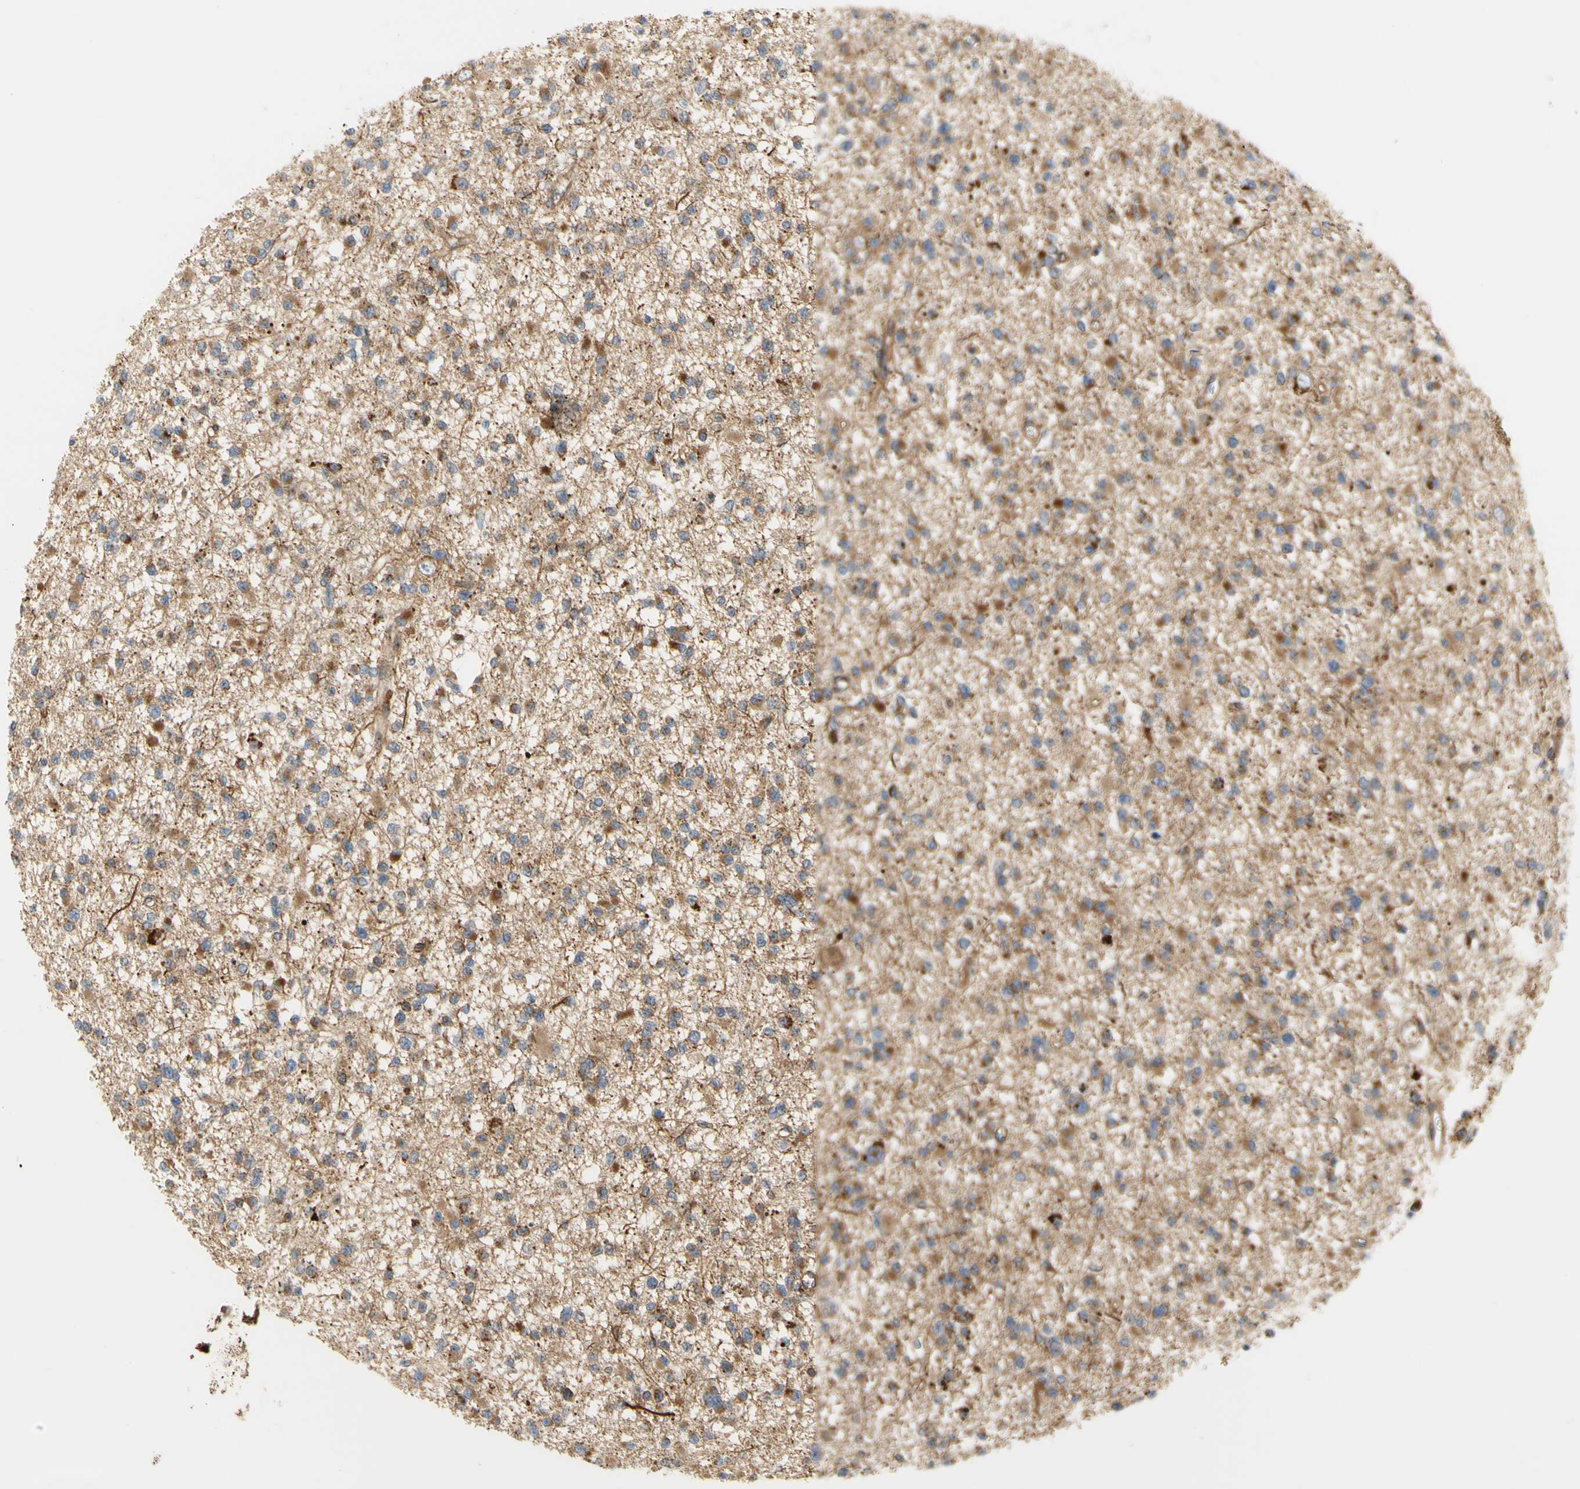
{"staining": {"intensity": "moderate", "quantity": "25%-75%", "location": "cytoplasmic/membranous"}, "tissue": "glioma", "cell_type": "Tumor cells", "image_type": "cancer", "snomed": [{"axis": "morphology", "description": "Glioma, malignant, Low grade"}, {"axis": "topography", "description": "Brain"}], "caption": "The photomicrograph shows staining of malignant low-grade glioma, revealing moderate cytoplasmic/membranous protein positivity (brown color) within tumor cells. (Stains: DAB in brown, nuclei in blue, Microscopy: brightfield microscopy at high magnification).", "gene": "TUBG2", "patient": {"sex": "female", "age": 22}}